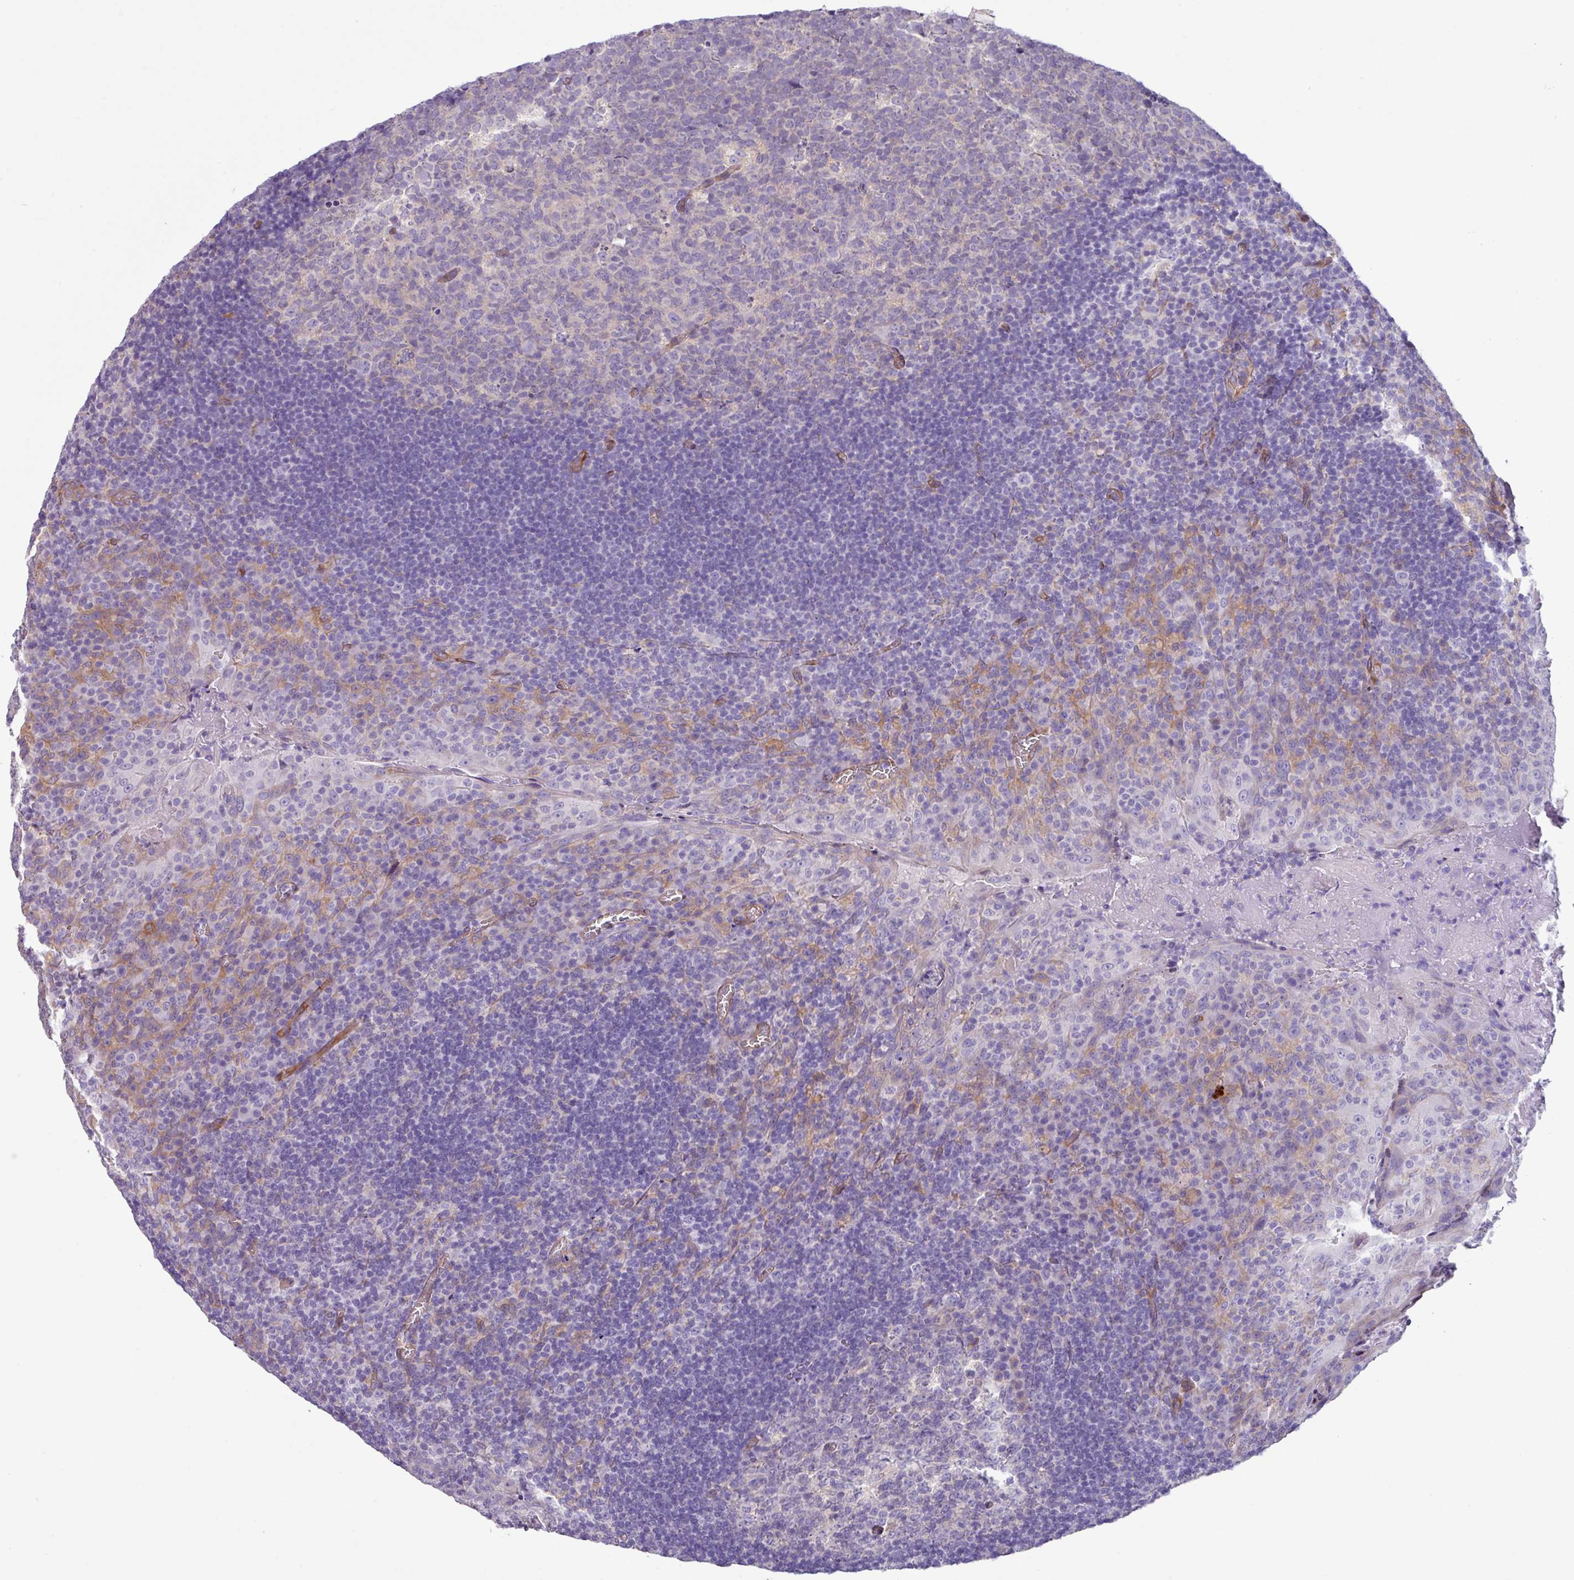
{"staining": {"intensity": "negative", "quantity": "none", "location": "none"}, "tissue": "tonsil", "cell_type": "Germinal center cells", "image_type": "normal", "snomed": [{"axis": "morphology", "description": "Normal tissue, NOS"}, {"axis": "topography", "description": "Tonsil"}], "caption": "High power microscopy photomicrograph of an immunohistochemistry (IHC) micrograph of normal tonsil, revealing no significant expression in germinal center cells.", "gene": "KIRREL3", "patient": {"sex": "male", "age": 17}}